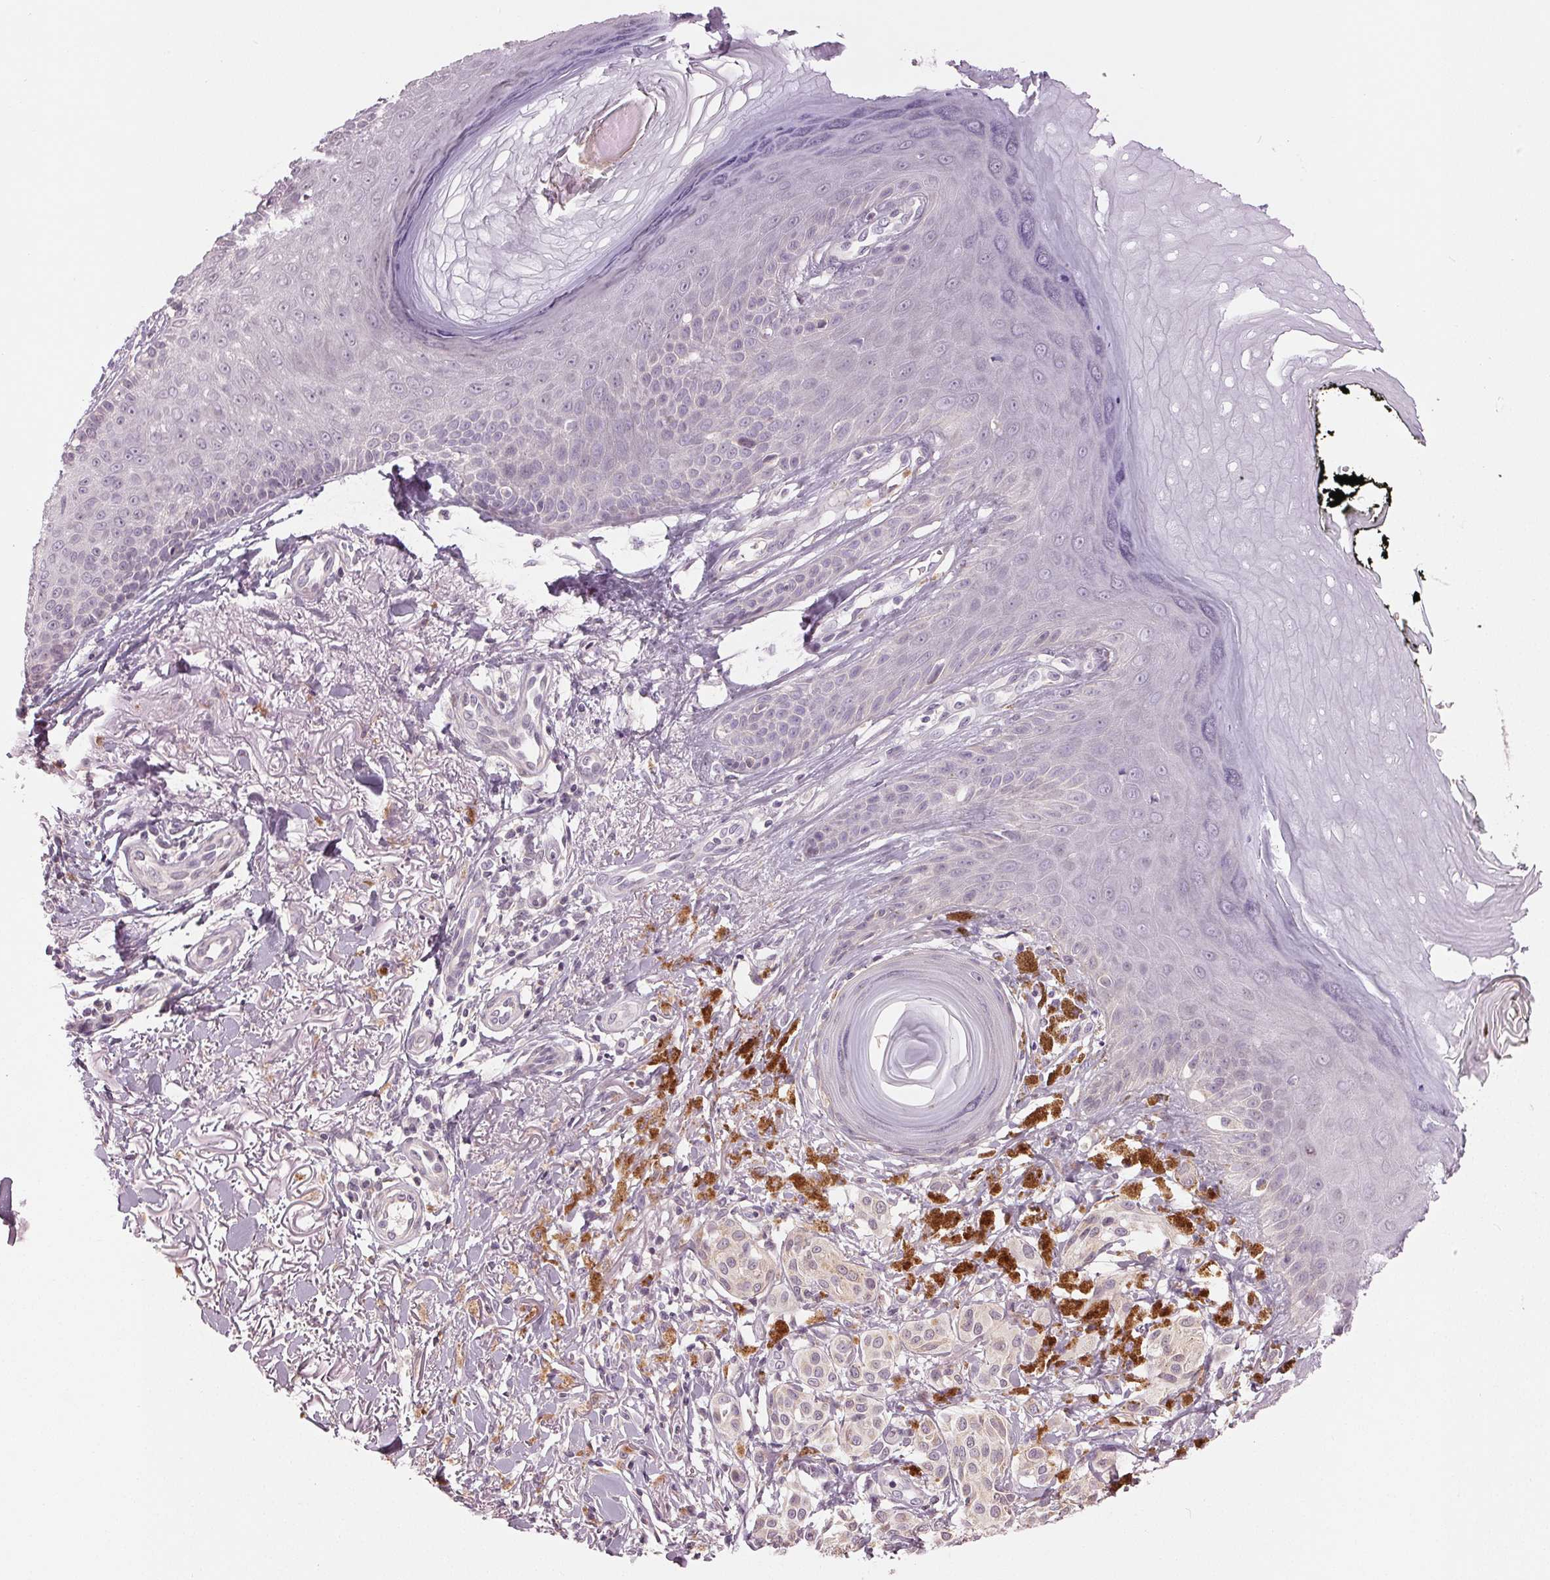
{"staining": {"intensity": "negative", "quantity": "none", "location": "none"}, "tissue": "melanoma", "cell_type": "Tumor cells", "image_type": "cancer", "snomed": [{"axis": "morphology", "description": "Malignant melanoma, NOS"}, {"axis": "topography", "description": "Skin"}], "caption": "An image of human melanoma is negative for staining in tumor cells.", "gene": "ZNF605", "patient": {"sex": "female", "age": 80}}